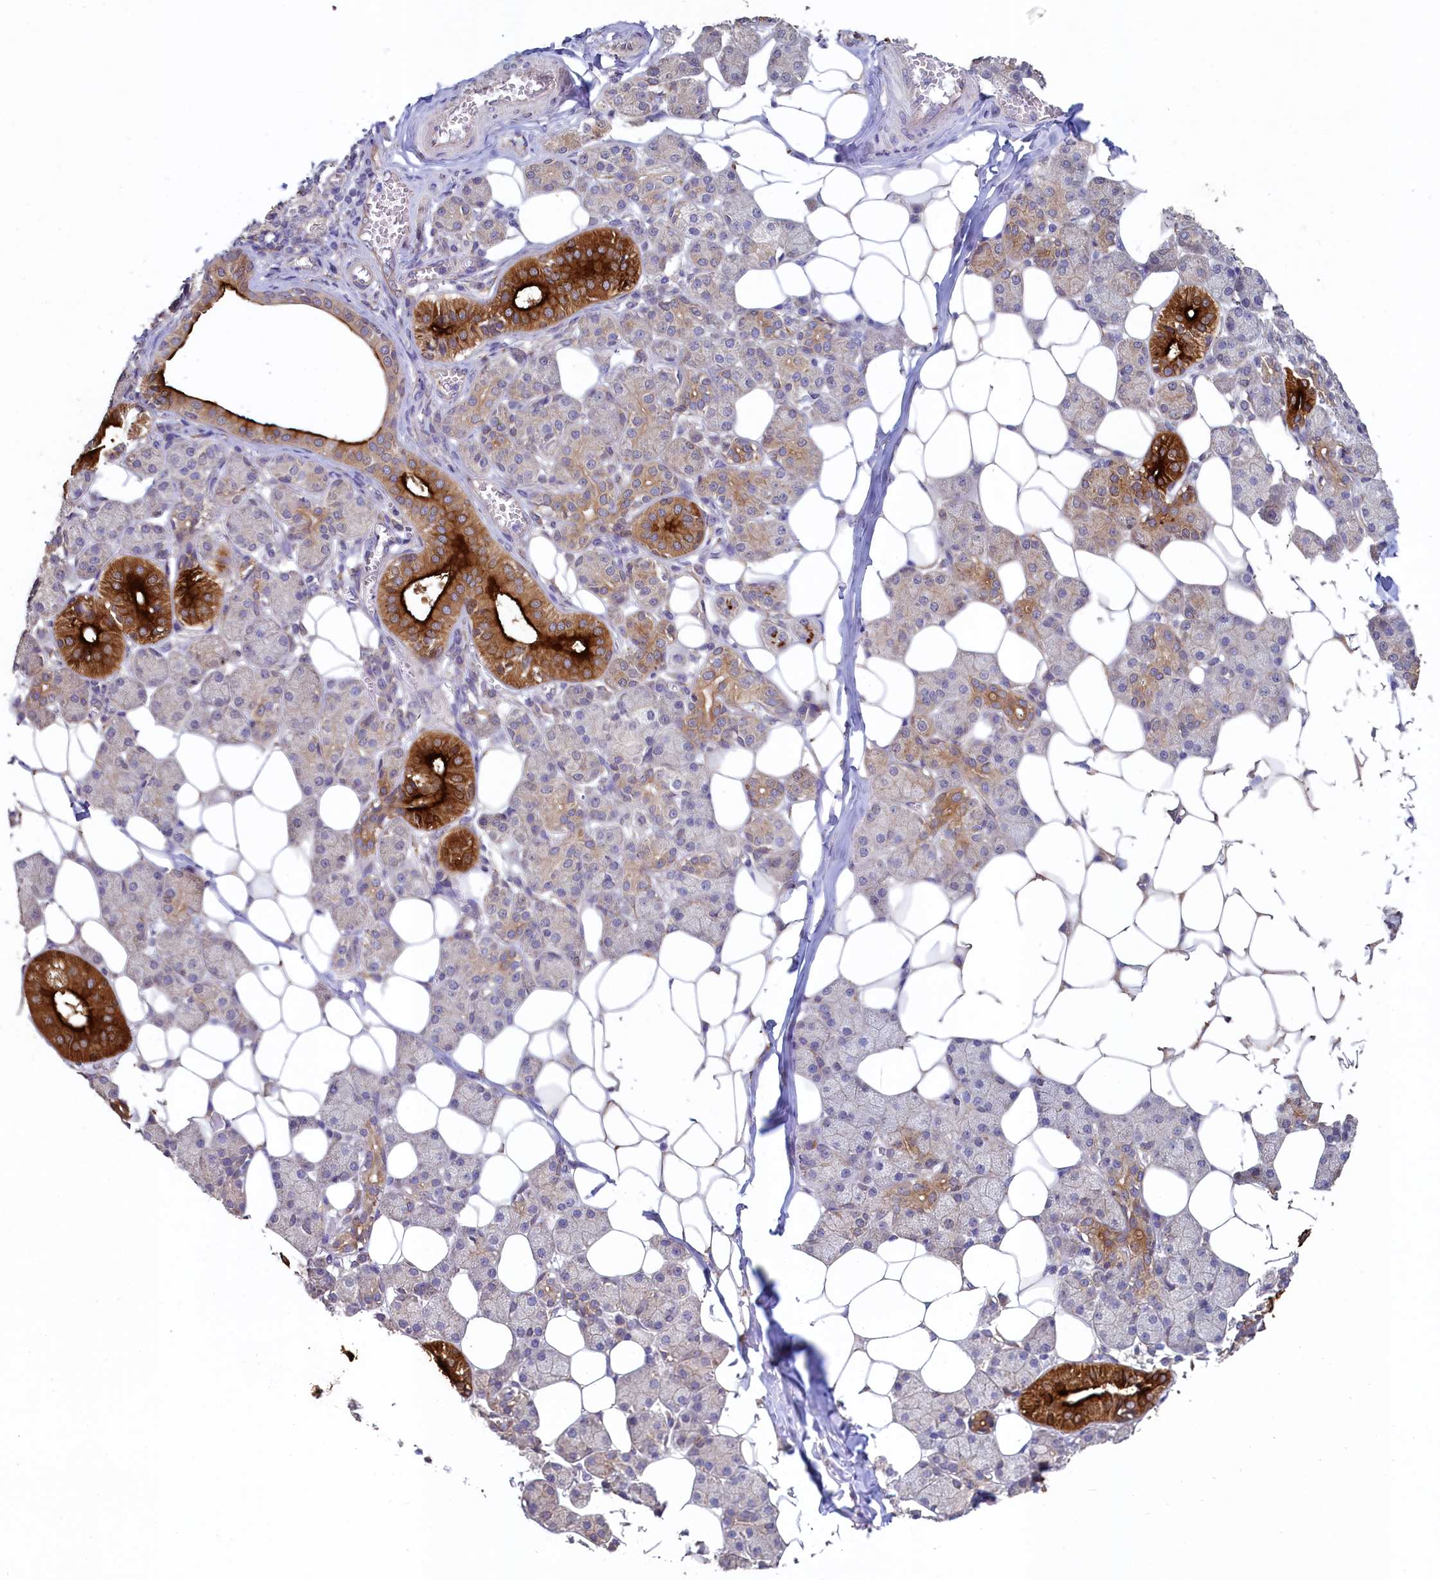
{"staining": {"intensity": "strong", "quantity": "<25%", "location": "cytoplasmic/membranous"}, "tissue": "salivary gland", "cell_type": "Glandular cells", "image_type": "normal", "snomed": [{"axis": "morphology", "description": "Normal tissue, NOS"}, {"axis": "topography", "description": "Salivary gland"}], "caption": "IHC image of unremarkable salivary gland stained for a protein (brown), which shows medium levels of strong cytoplasmic/membranous staining in about <25% of glandular cells.", "gene": "SPATA2L", "patient": {"sex": "female", "age": 33}}